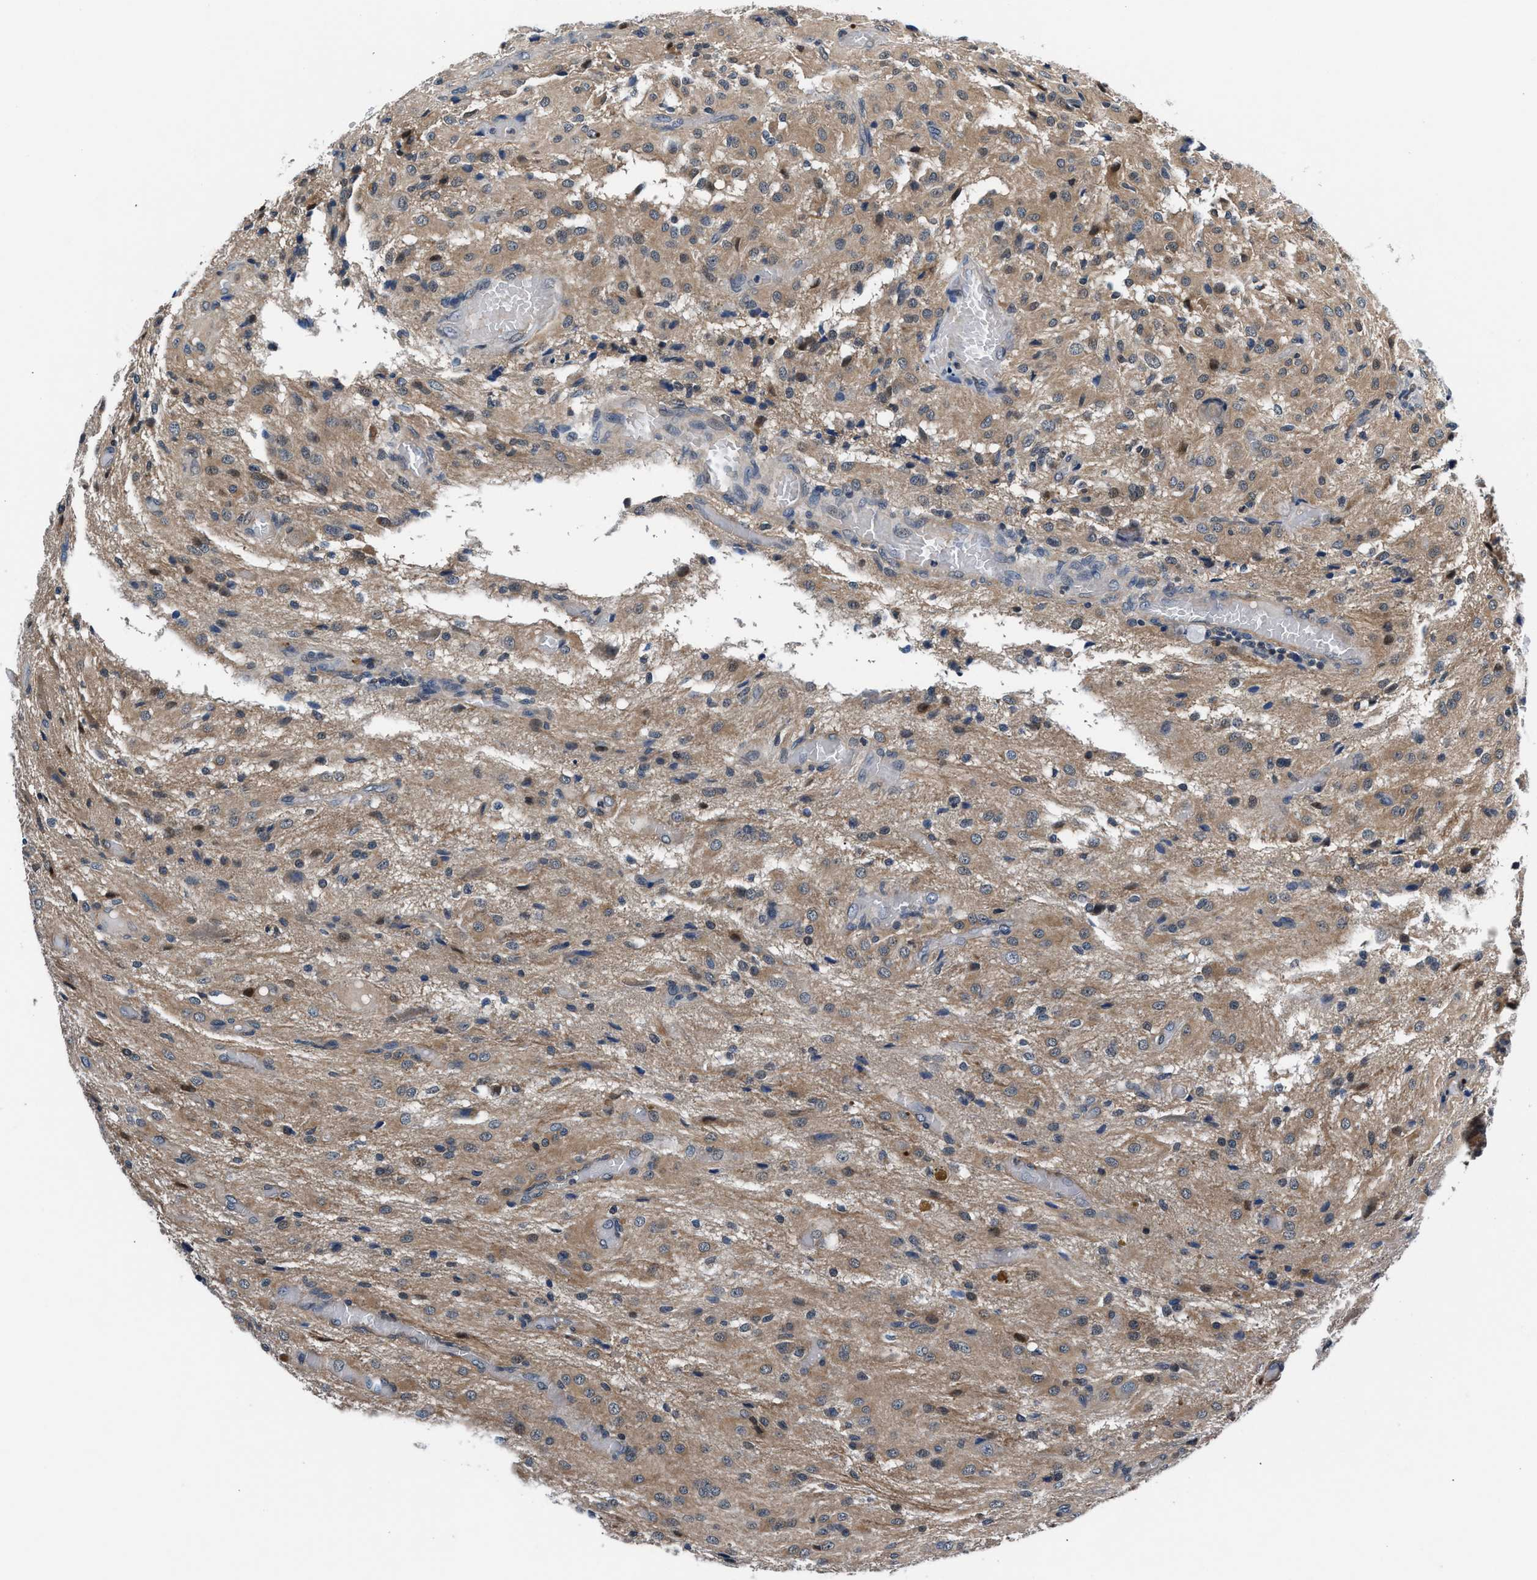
{"staining": {"intensity": "weak", "quantity": ">75%", "location": "cytoplasmic/membranous"}, "tissue": "glioma", "cell_type": "Tumor cells", "image_type": "cancer", "snomed": [{"axis": "morphology", "description": "Glioma, malignant, High grade"}, {"axis": "topography", "description": "Brain"}], "caption": "This photomicrograph displays immunohistochemistry (IHC) staining of human malignant high-grade glioma, with low weak cytoplasmic/membranous positivity in about >75% of tumor cells.", "gene": "PRPSAP2", "patient": {"sex": "female", "age": 59}}